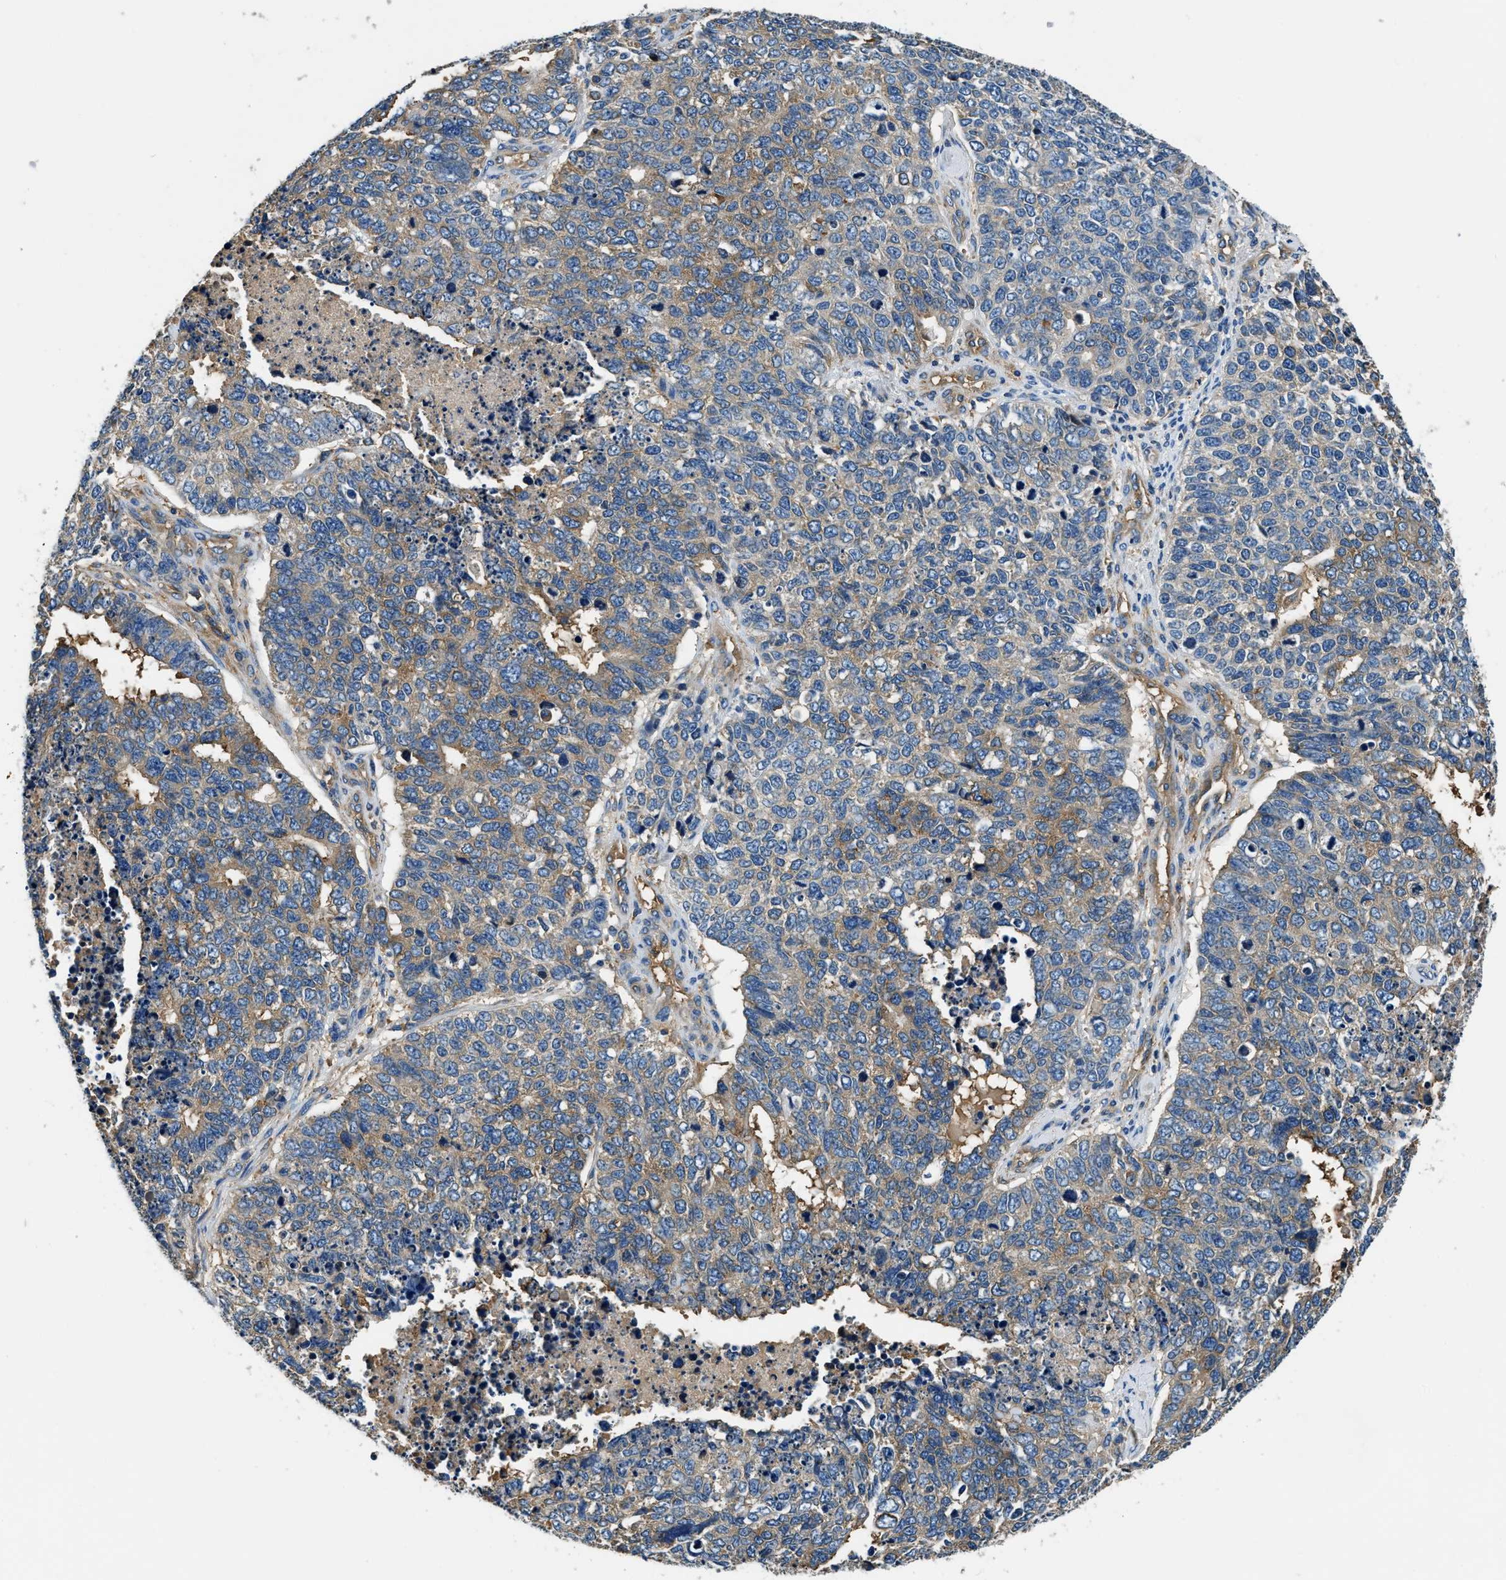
{"staining": {"intensity": "weak", "quantity": "25%-75%", "location": "cytoplasmic/membranous"}, "tissue": "cervical cancer", "cell_type": "Tumor cells", "image_type": "cancer", "snomed": [{"axis": "morphology", "description": "Squamous cell carcinoma, NOS"}, {"axis": "topography", "description": "Cervix"}], "caption": "IHC (DAB) staining of human cervical cancer (squamous cell carcinoma) displays weak cytoplasmic/membranous protein positivity in approximately 25%-75% of tumor cells.", "gene": "EEA1", "patient": {"sex": "female", "age": 63}}